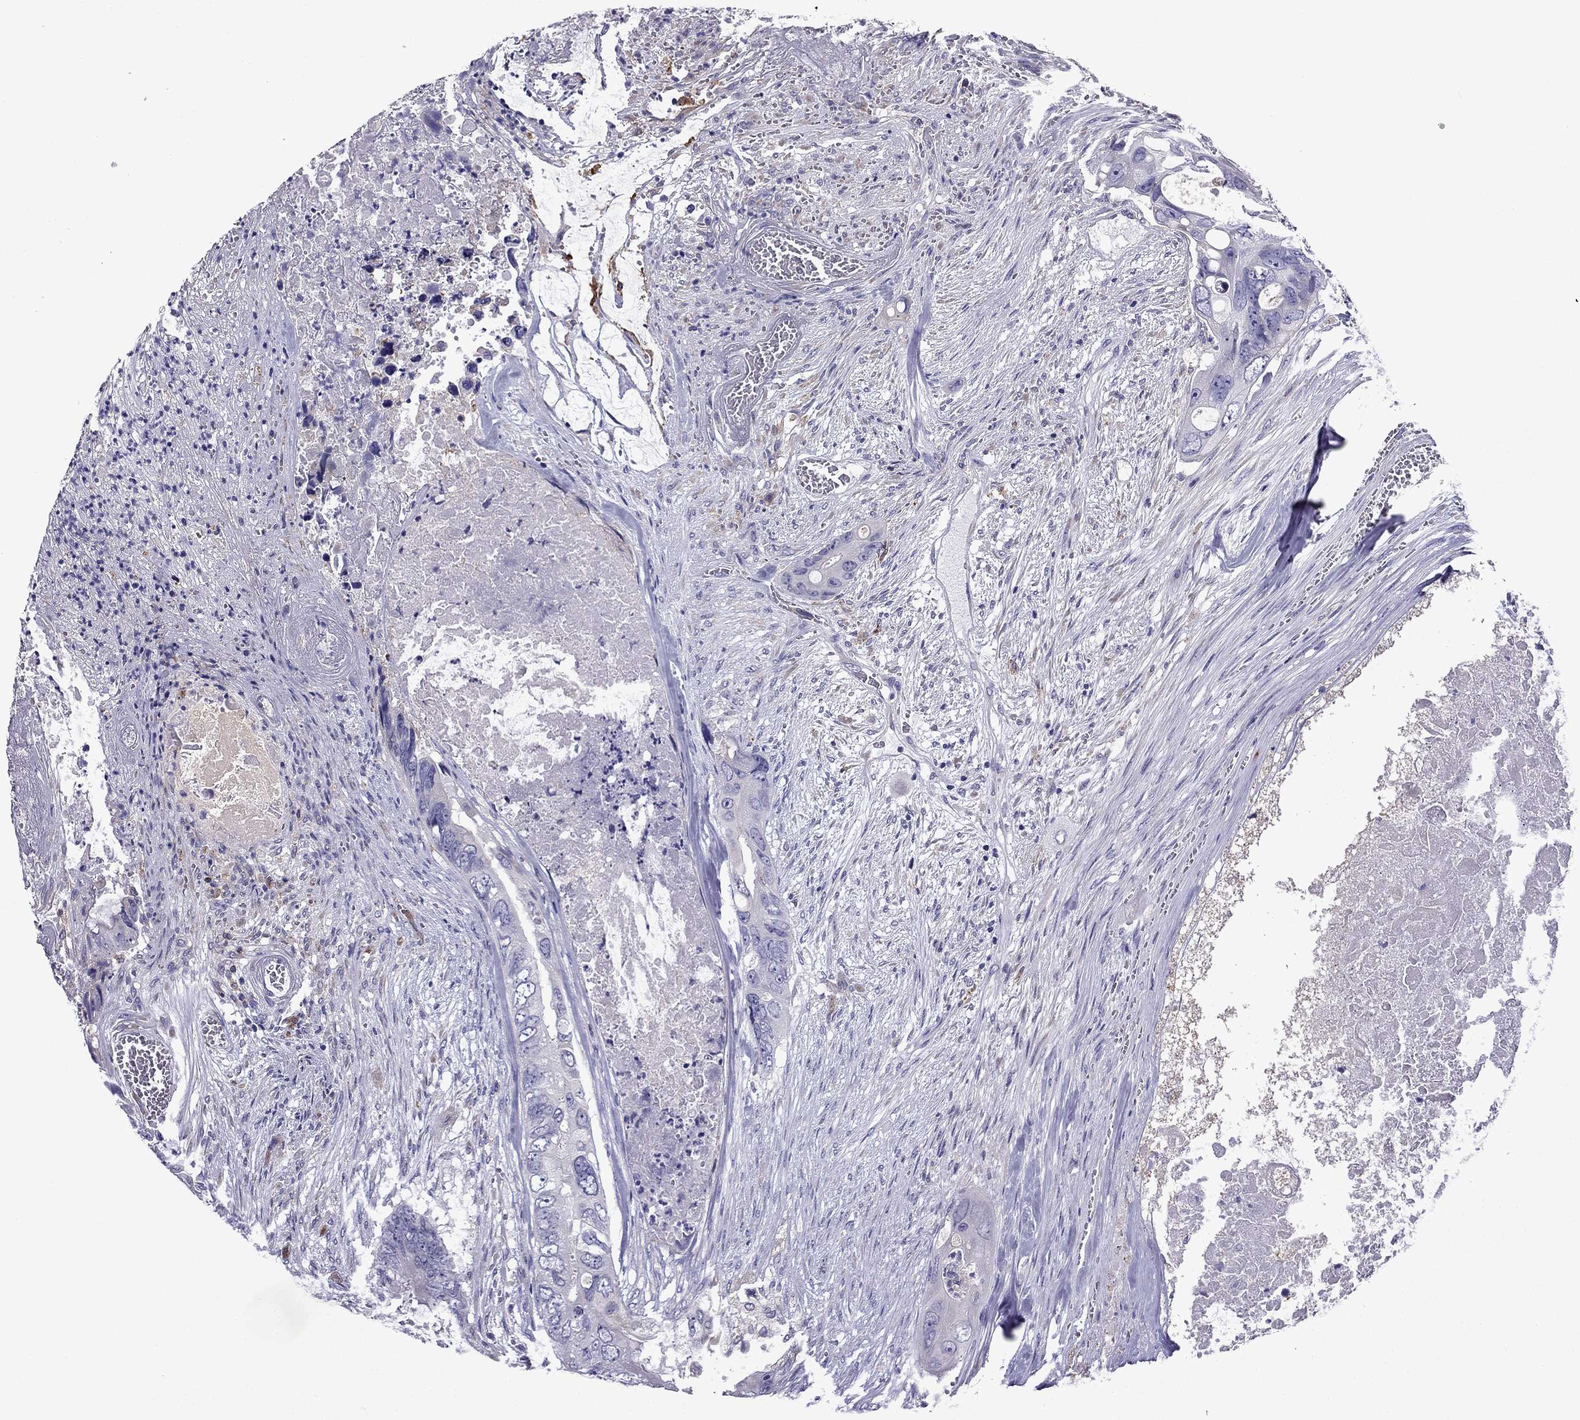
{"staining": {"intensity": "negative", "quantity": "none", "location": "none"}, "tissue": "colorectal cancer", "cell_type": "Tumor cells", "image_type": "cancer", "snomed": [{"axis": "morphology", "description": "Adenocarcinoma, NOS"}, {"axis": "topography", "description": "Rectum"}], "caption": "Tumor cells show no significant protein positivity in colorectal cancer.", "gene": "TSSK4", "patient": {"sex": "male", "age": 63}}